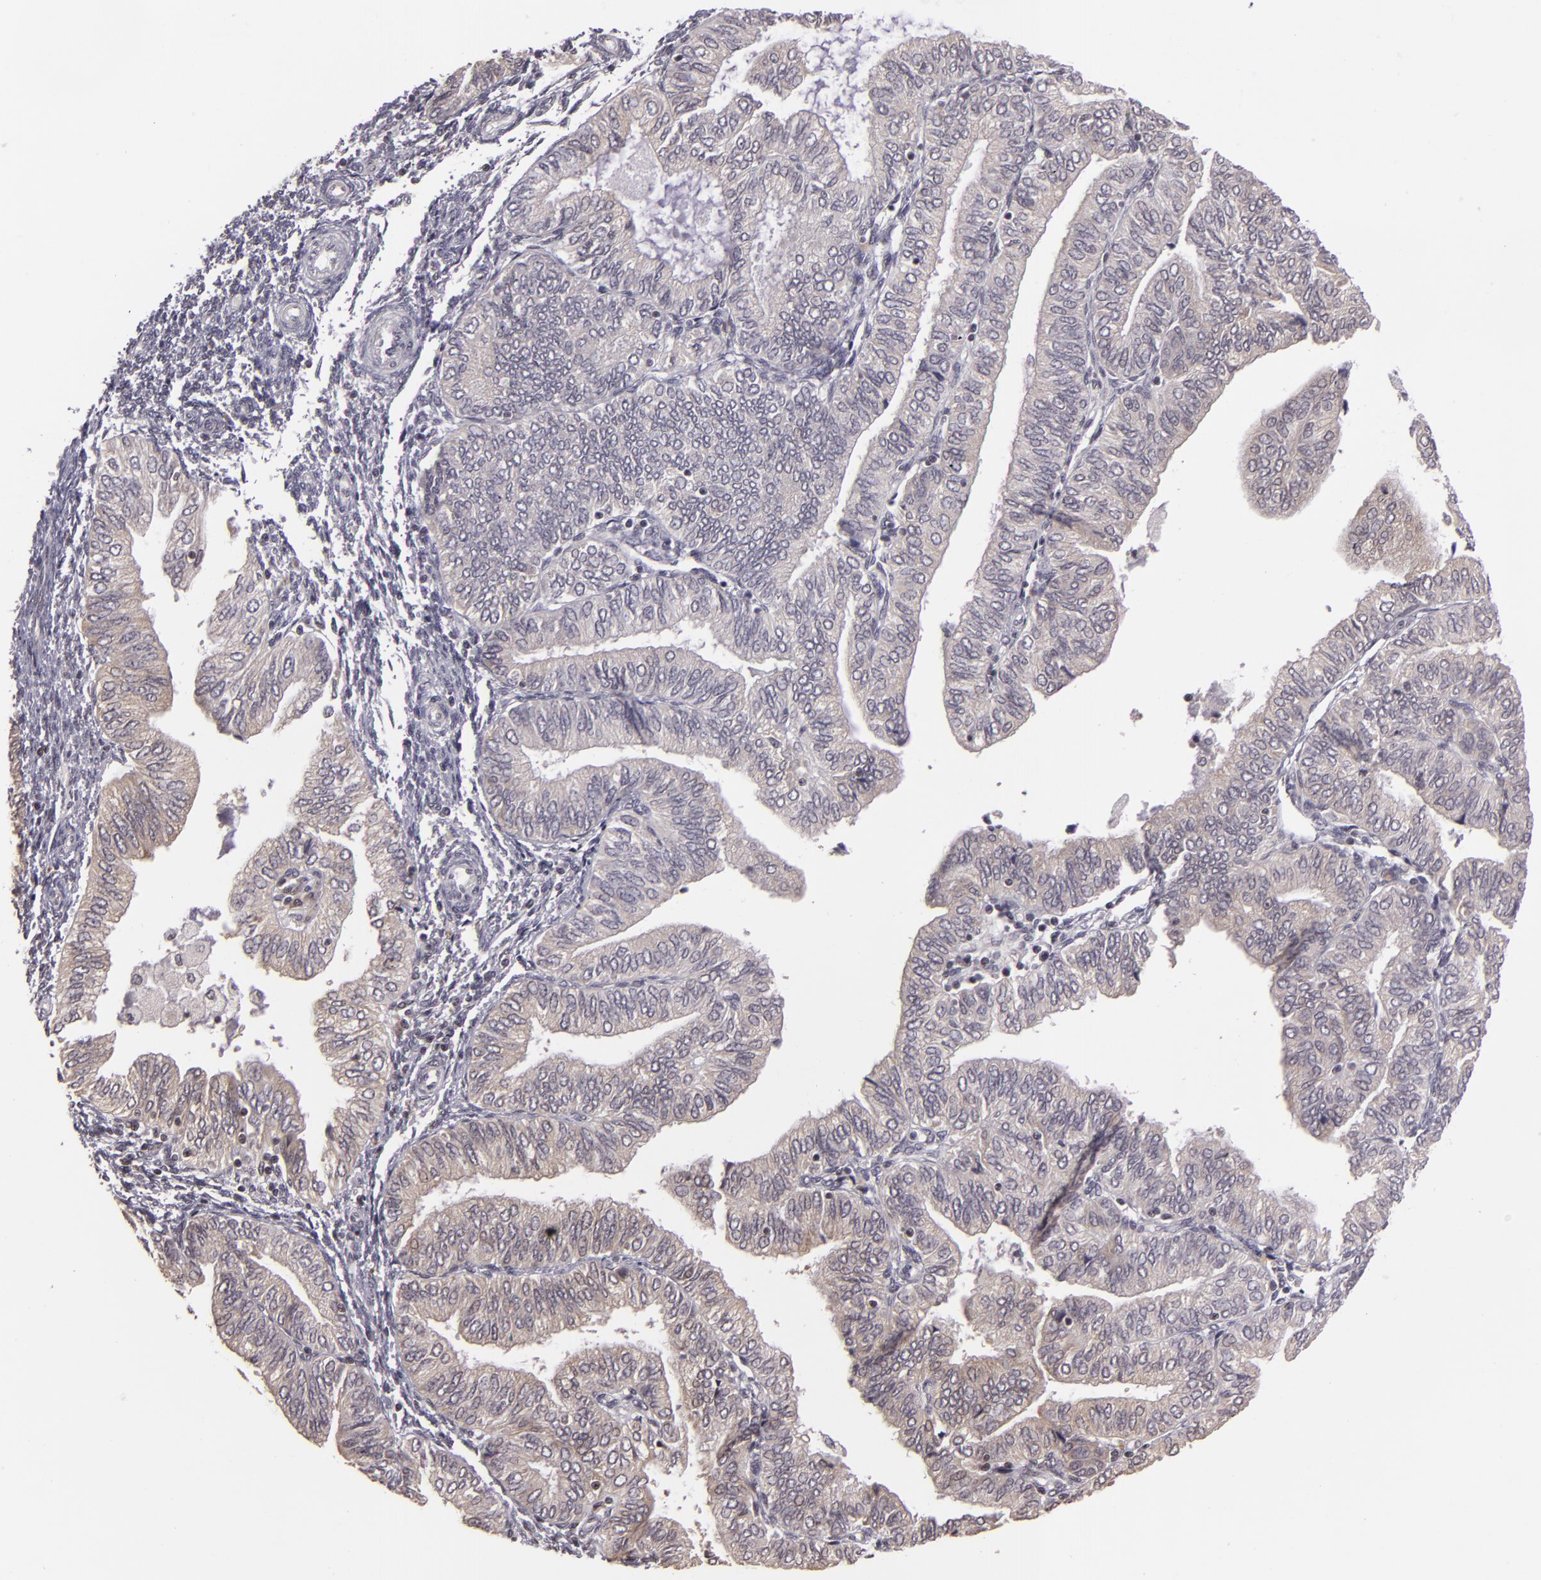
{"staining": {"intensity": "negative", "quantity": "none", "location": "none"}, "tissue": "endometrial cancer", "cell_type": "Tumor cells", "image_type": "cancer", "snomed": [{"axis": "morphology", "description": "Adenocarcinoma, NOS"}, {"axis": "topography", "description": "Endometrium"}], "caption": "High power microscopy histopathology image of an immunohistochemistry image of endometrial adenocarcinoma, revealing no significant expression in tumor cells. The staining is performed using DAB (3,3'-diaminobenzidine) brown chromogen with nuclei counter-stained in using hematoxylin.", "gene": "AKAP6", "patient": {"sex": "female", "age": 51}}